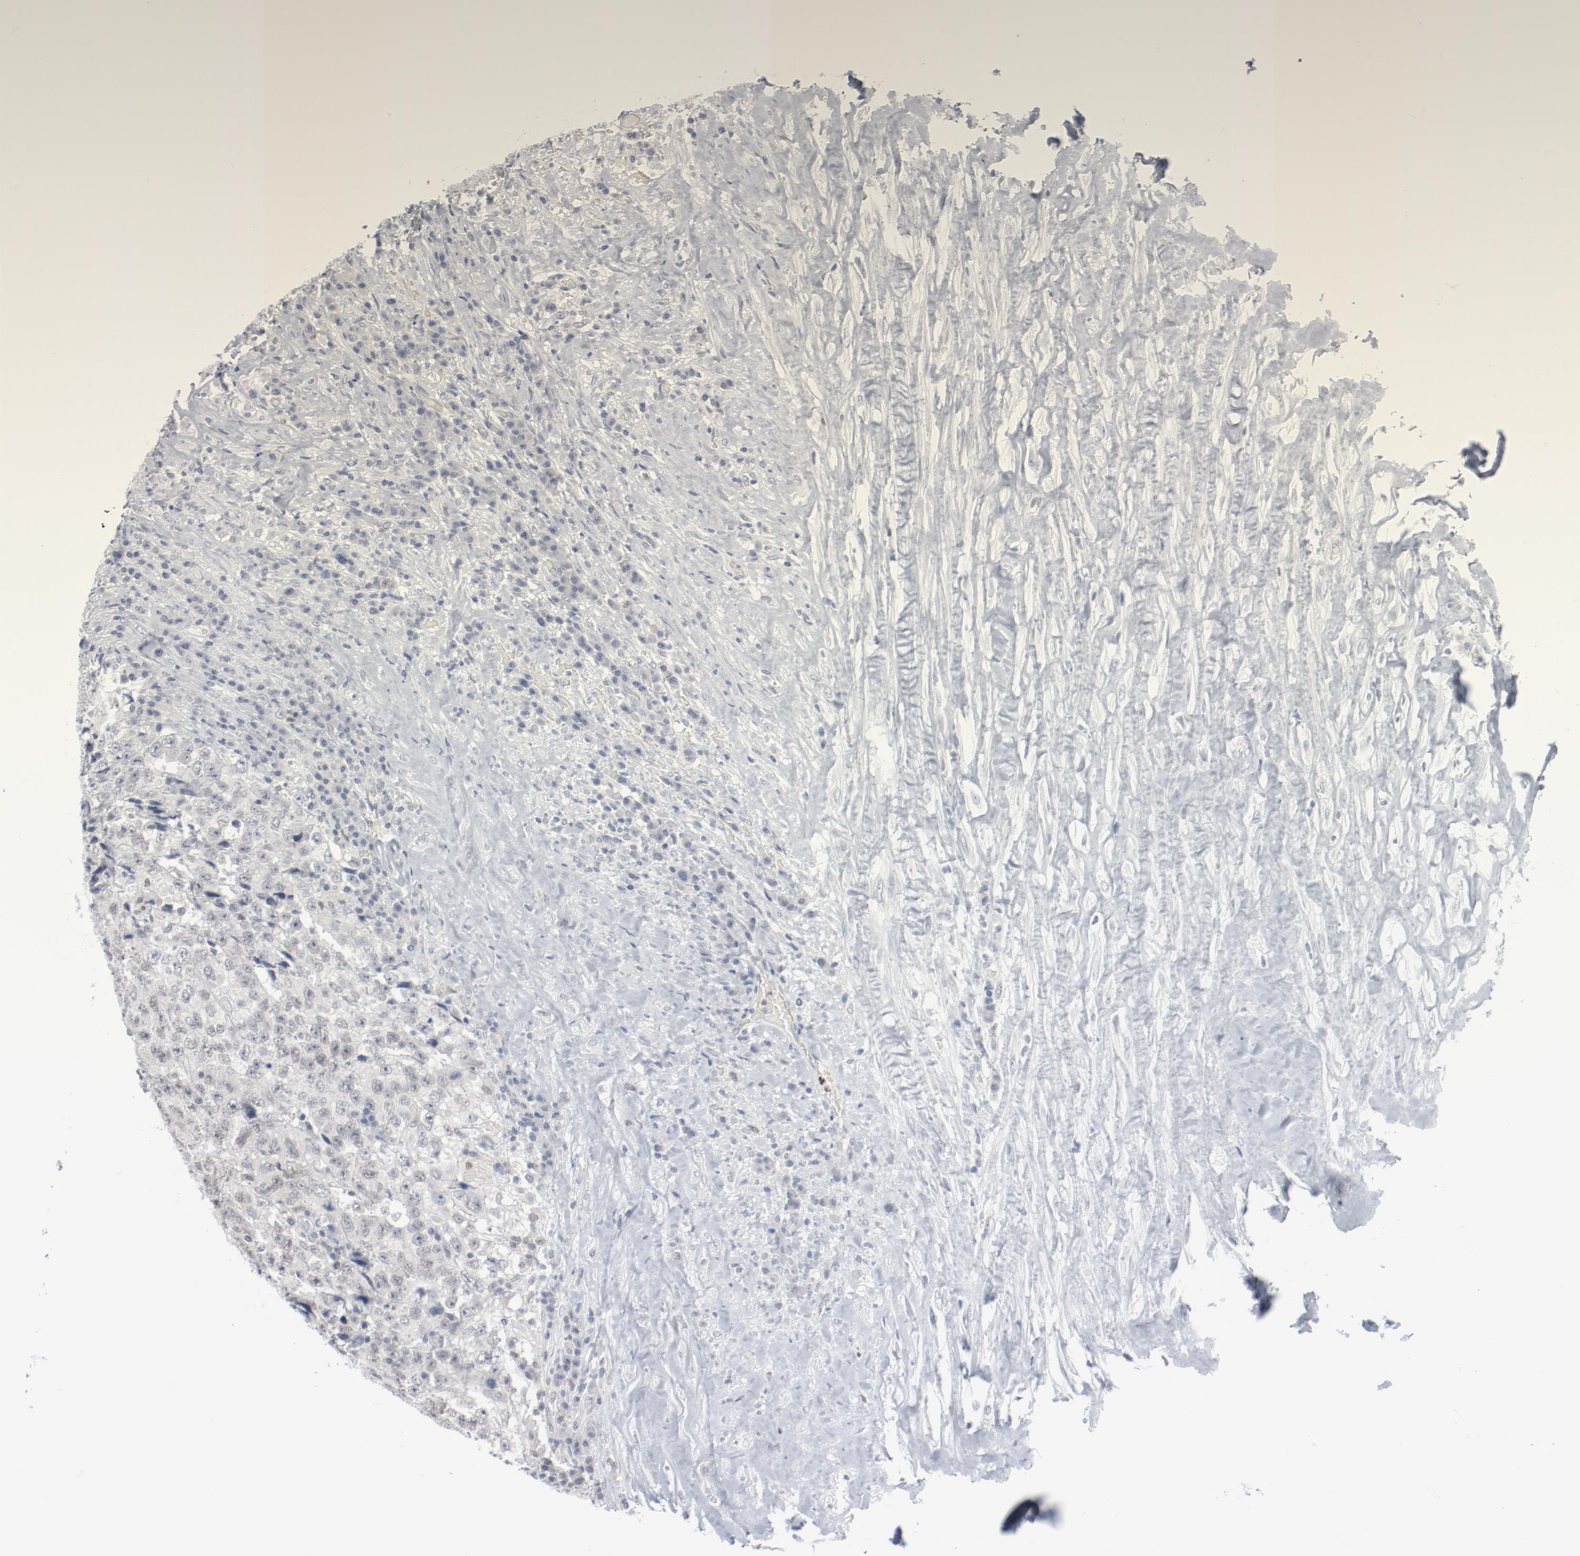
{"staining": {"intensity": "negative", "quantity": "none", "location": "none"}, "tissue": "testis cancer", "cell_type": "Tumor cells", "image_type": "cancer", "snomed": [{"axis": "morphology", "description": "Necrosis, NOS"}, {"axis": "morphology", "description": "Carcinoma, Embryonal, NOS"}, {"axis": "topography", "description": "Testis"}], "caption": "High power microscopy histopathology image of an immunohistochemistry (IHC) image of testis embryonal carcinoma, revealing no significant expression in tumor cells.", "gene": "FOXN2", "patient": {"sex": "male", "age": 19}}